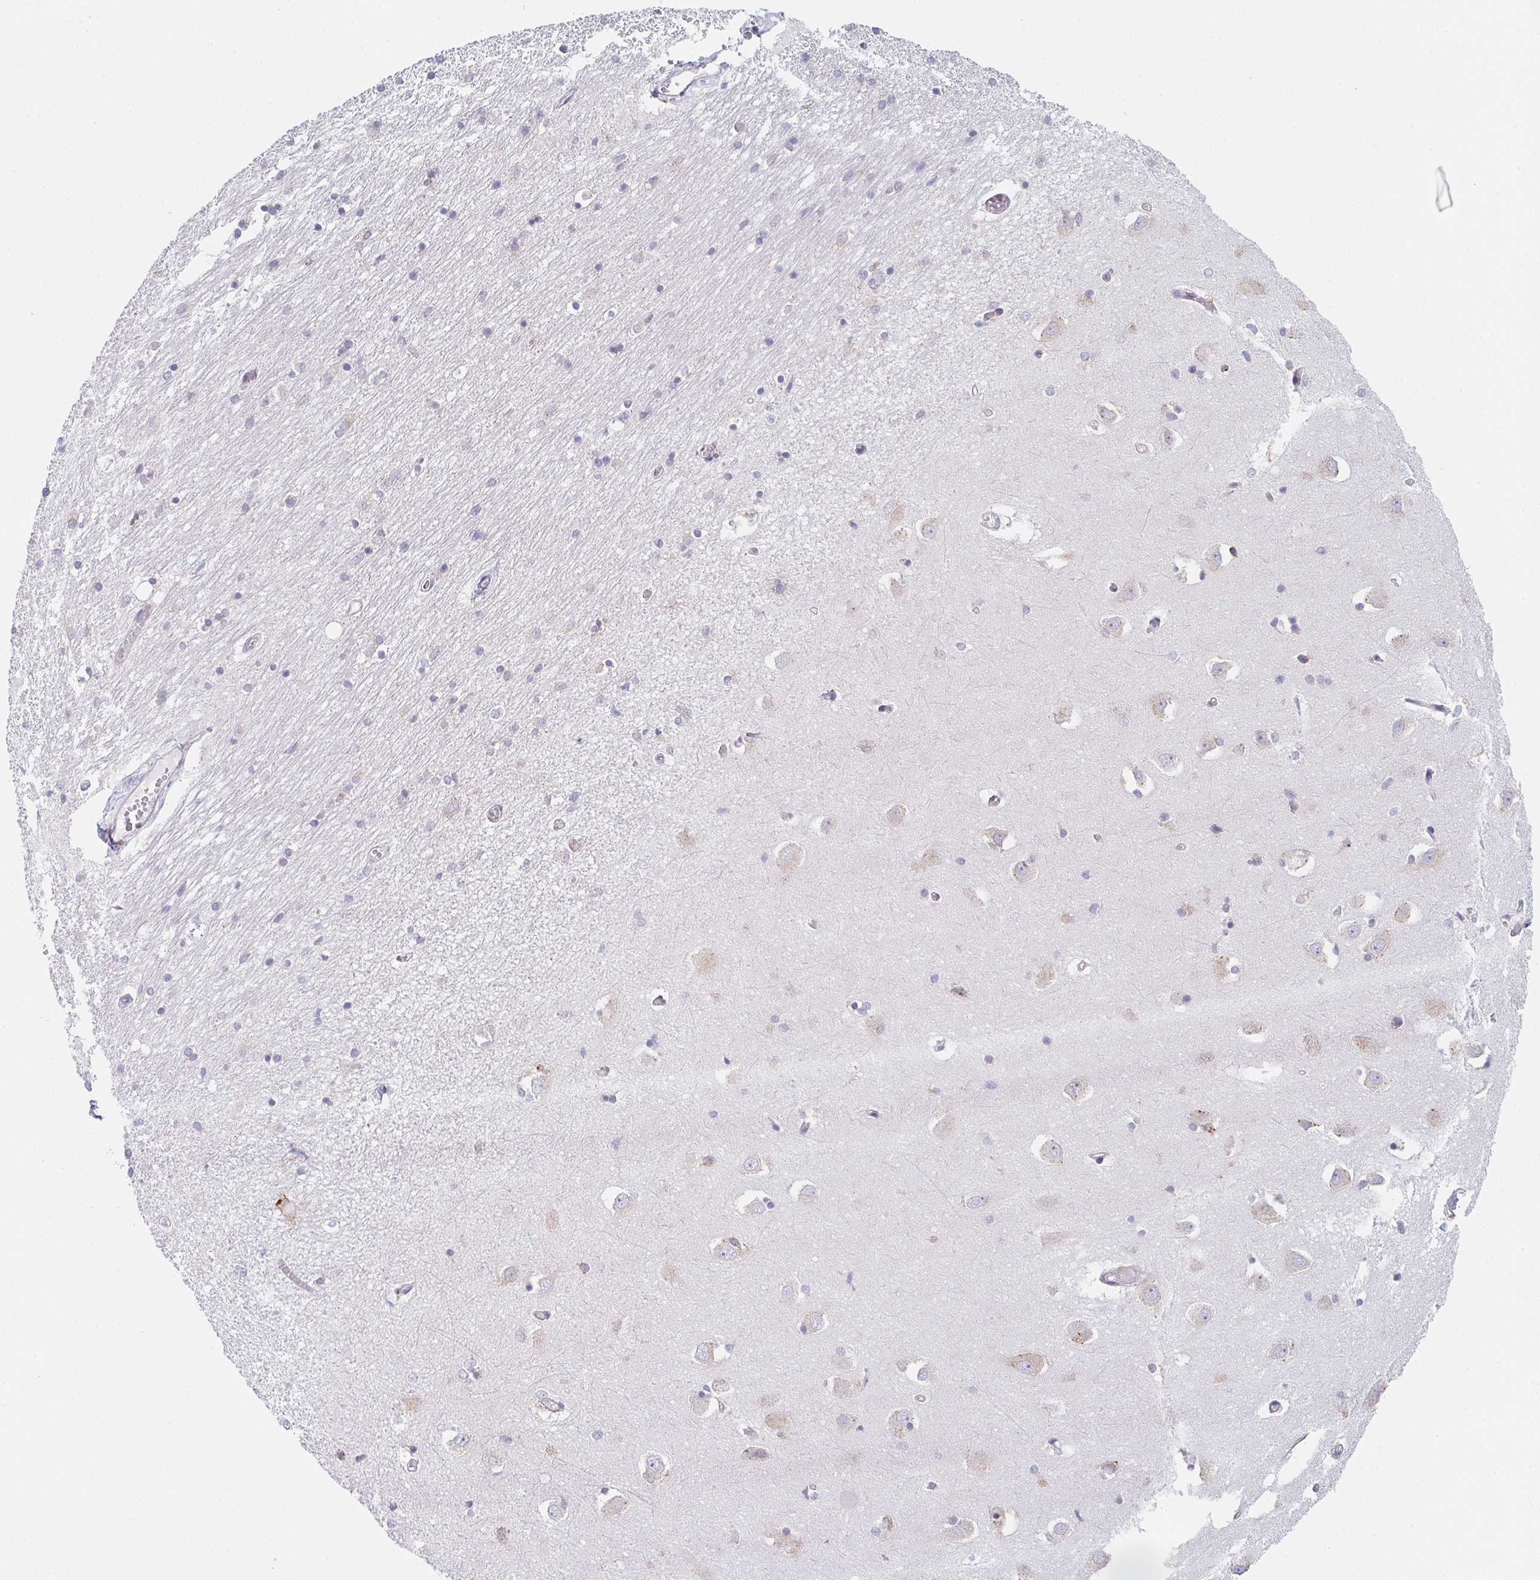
{"staining": {"intensity": "negative", "quantity": "none", "location": "none"}, "tissue": "caudate", "cell_type": "Glial cells", "image_type": "normal", "snomed": [{"axis": "morphology", "description": "Normal tissue, NOS"}, {"axis": "topography", "description": "Lateral ventricle wall"}, {"axis": "topography", "description": "Hippocampus"}], "caption": "Immunohistochemistry micrograph of unremarkable caudate: human caudate stained with DAB displays no significant protein staining in glial cells. The staining is performed using DAB (3,3'-diaminobenzidine) brown chromogen with nuclei counter-stained in using hematoxylin.", "gene": "ADAM8", "patient": {"sex": "female", "age": 63}}